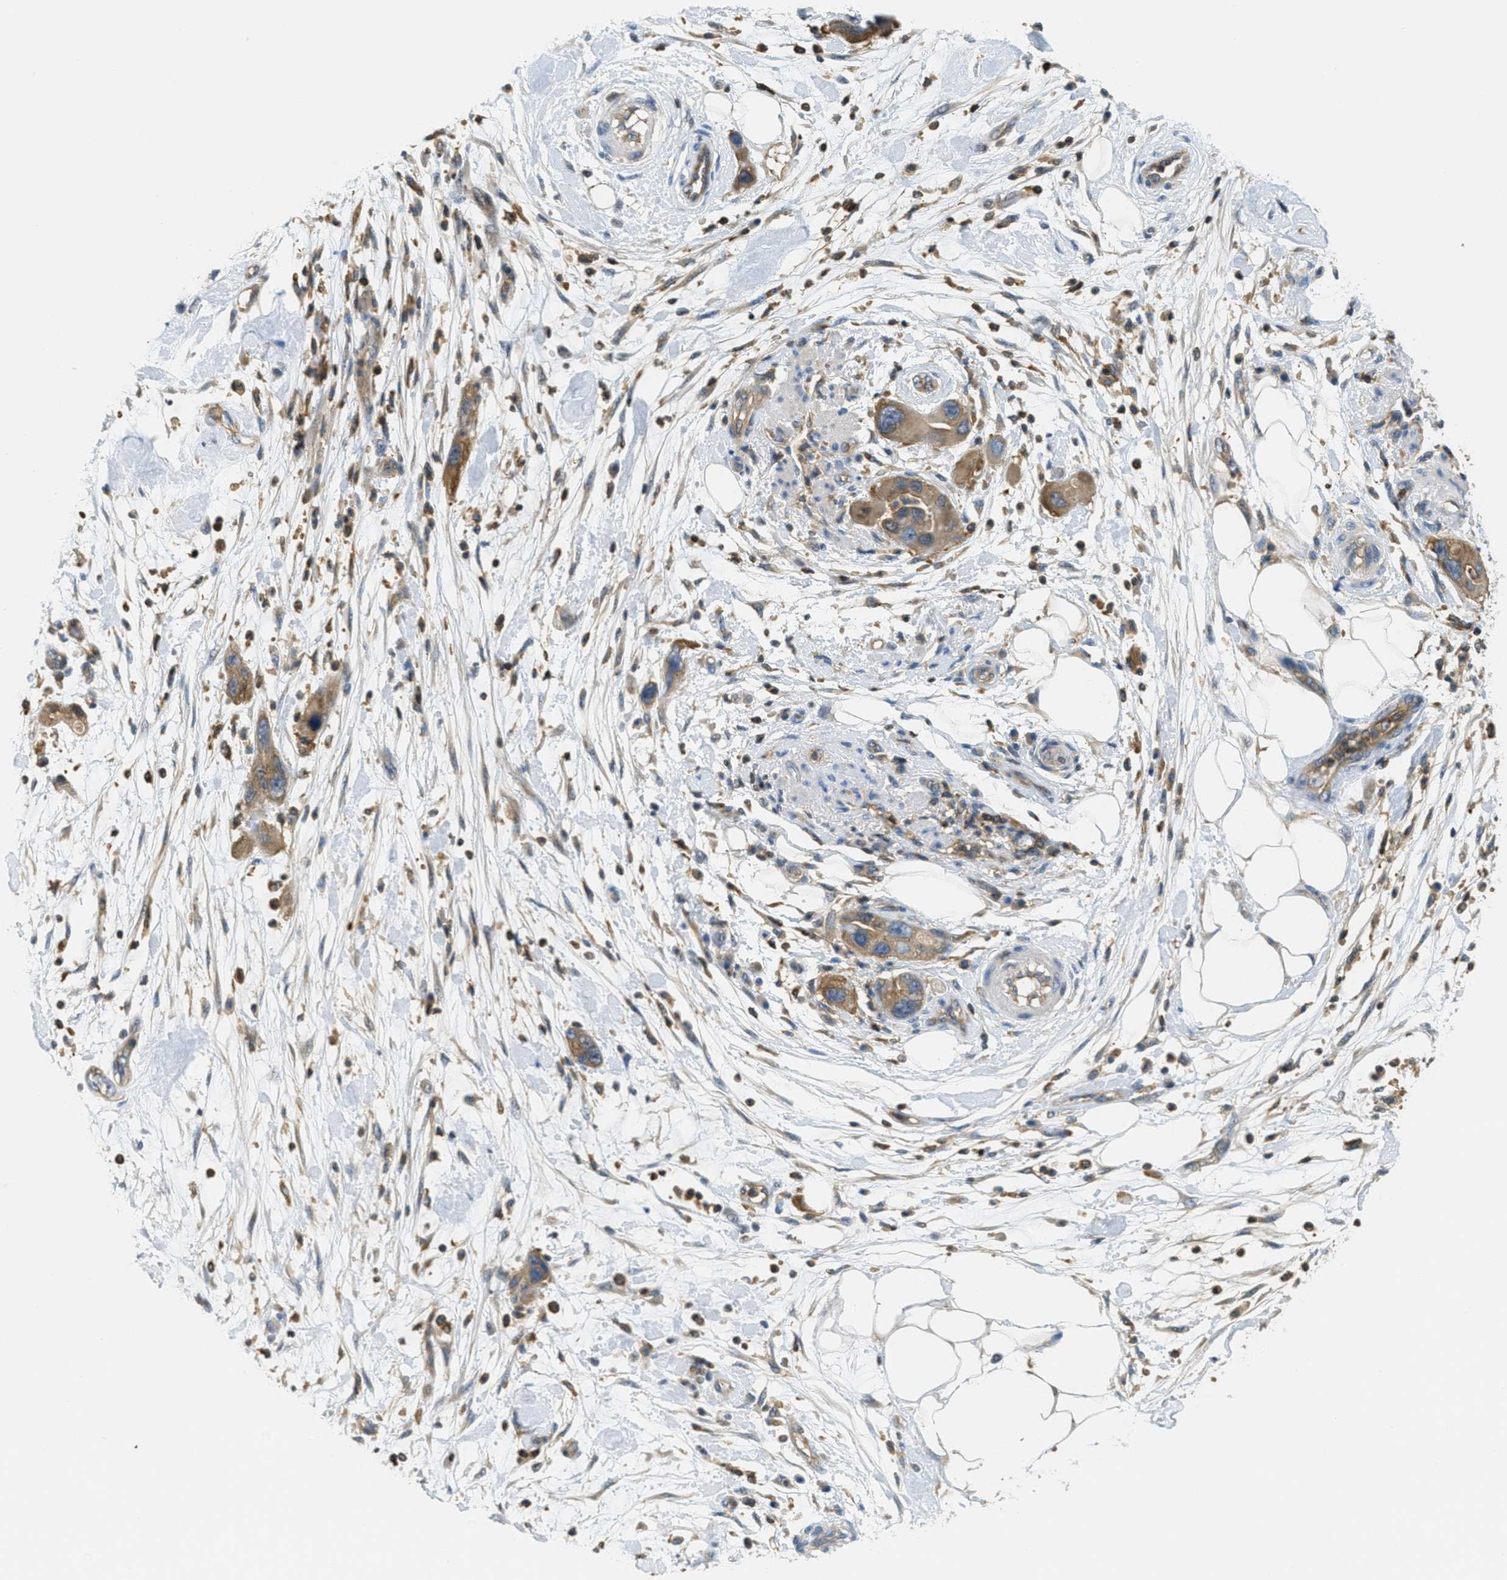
{"staining": {"intensity": "moderate", "quantity": ">75%", "location": "cytoplasmic/membranous"}, "tissue": "pancreatic cancer", "cell_type": "Tumor cells", "image_type": "cancer", "snomed": [{"axis": "morphology", "description": "Normal tissue, NOS"}, {"axis": "morphology", "description": "Adenocarcinoma, NOS"}, {"axis": "topography", "description": "Pancreas"}], "caption": "Pancreatic cancer (adenocarcinoma) stained with a brown dye exhibits moderate cytoplasmic/membranous positive expression in about >75% of tumor cells.", "gene": "GRIK2", "patient": {"sex": "female", "age": 71}}